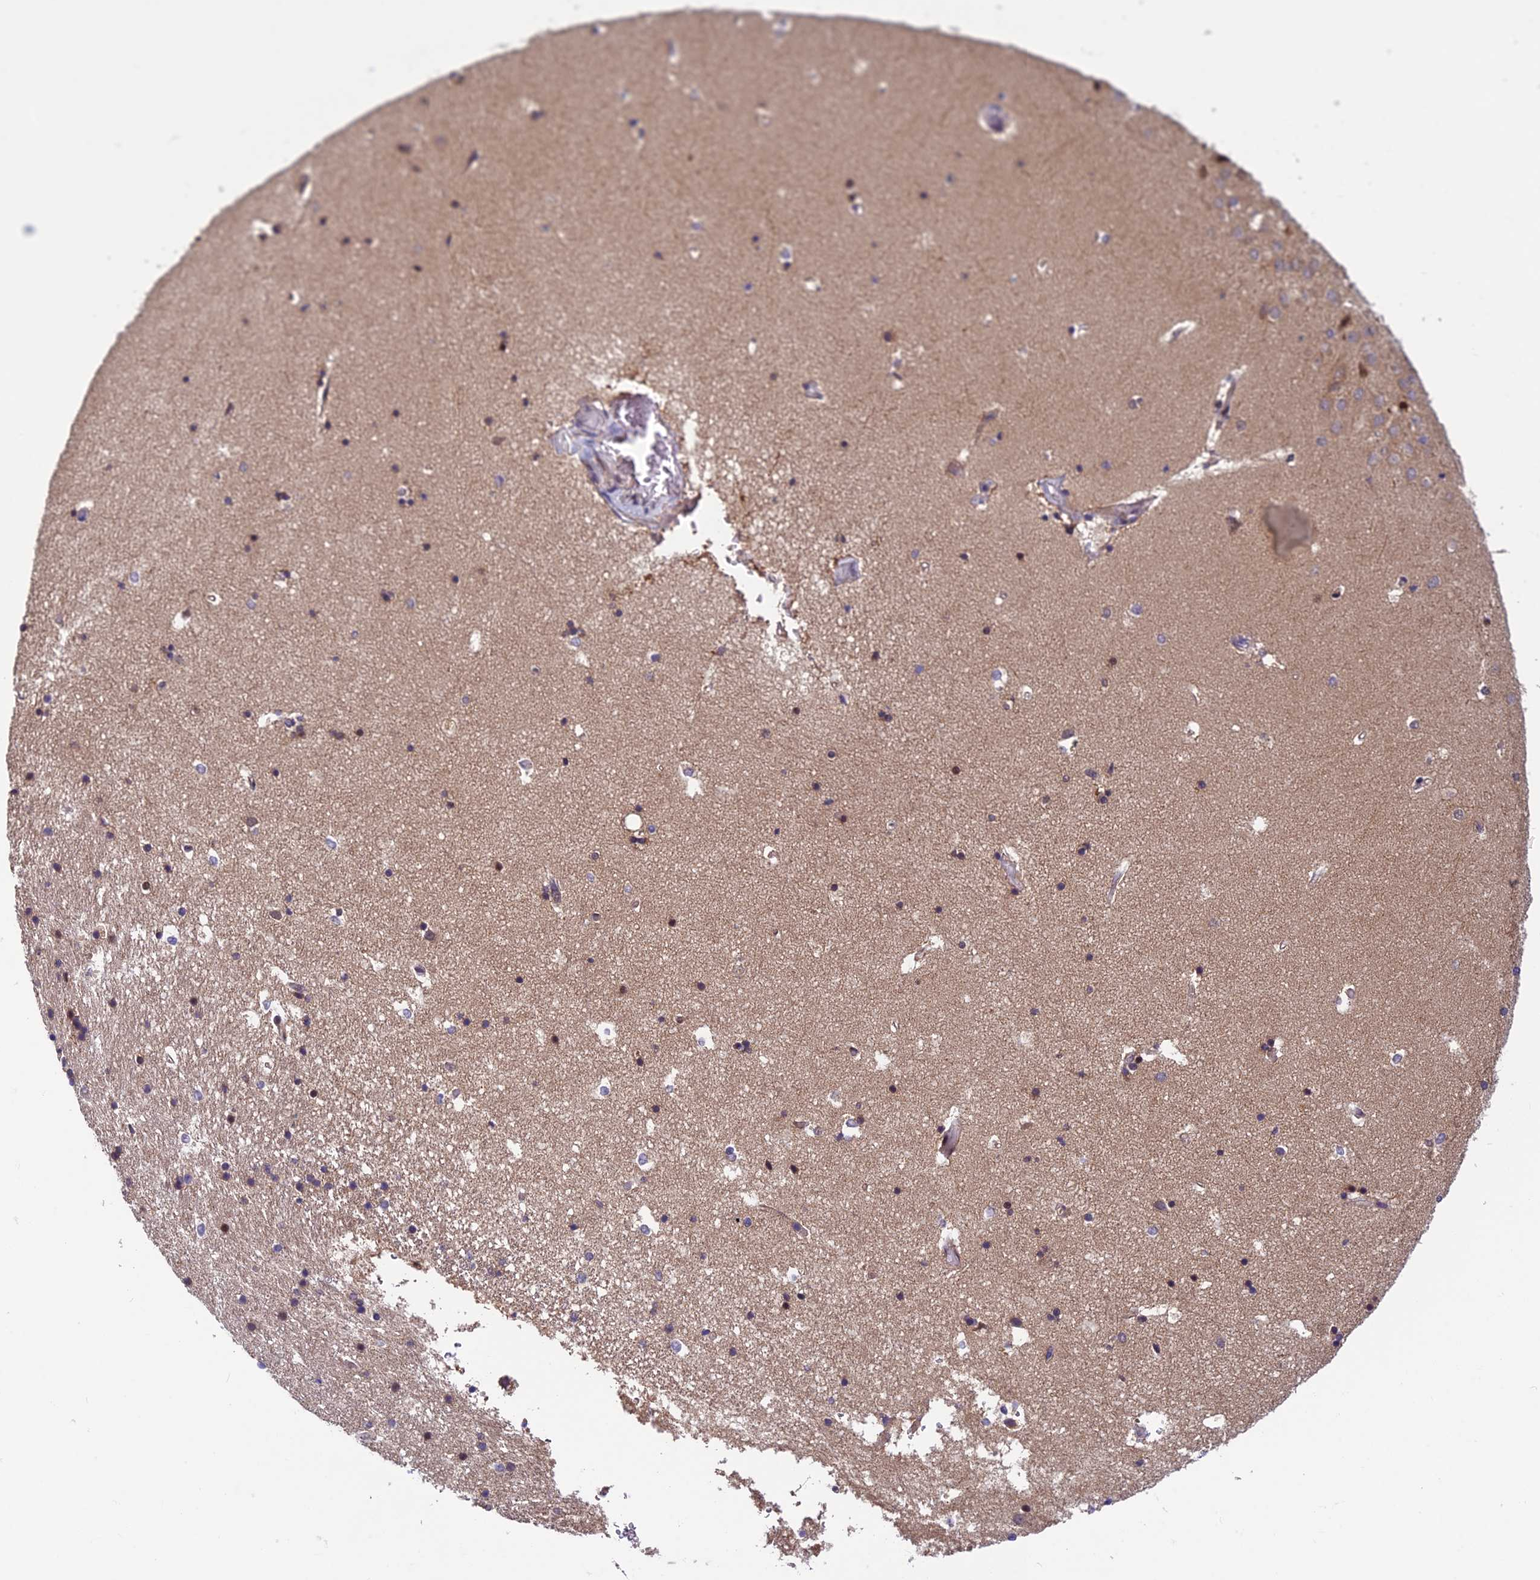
{"staining": {"intensity": "moderate", "quantity": "<25%", "location": "cytoplasmic/membranous,nuclear"}, "tissue": "hippocampus", "cell_type": "Glial cells", "image_type": "normal", "snomed": [{"axis": "morphology", "description": "Normal tissue, NOS"}, {"axis": "topography", "description": "Hippocampus"}], "caption": "This image demonstrates IHC staining of benign human hippocampus, with low moderate cytoplasmic/membranous,nuclear positivity in about <25% of glial cells.", "gene": "CCDC15", "patient": {"sex": "female", "age": 52}}